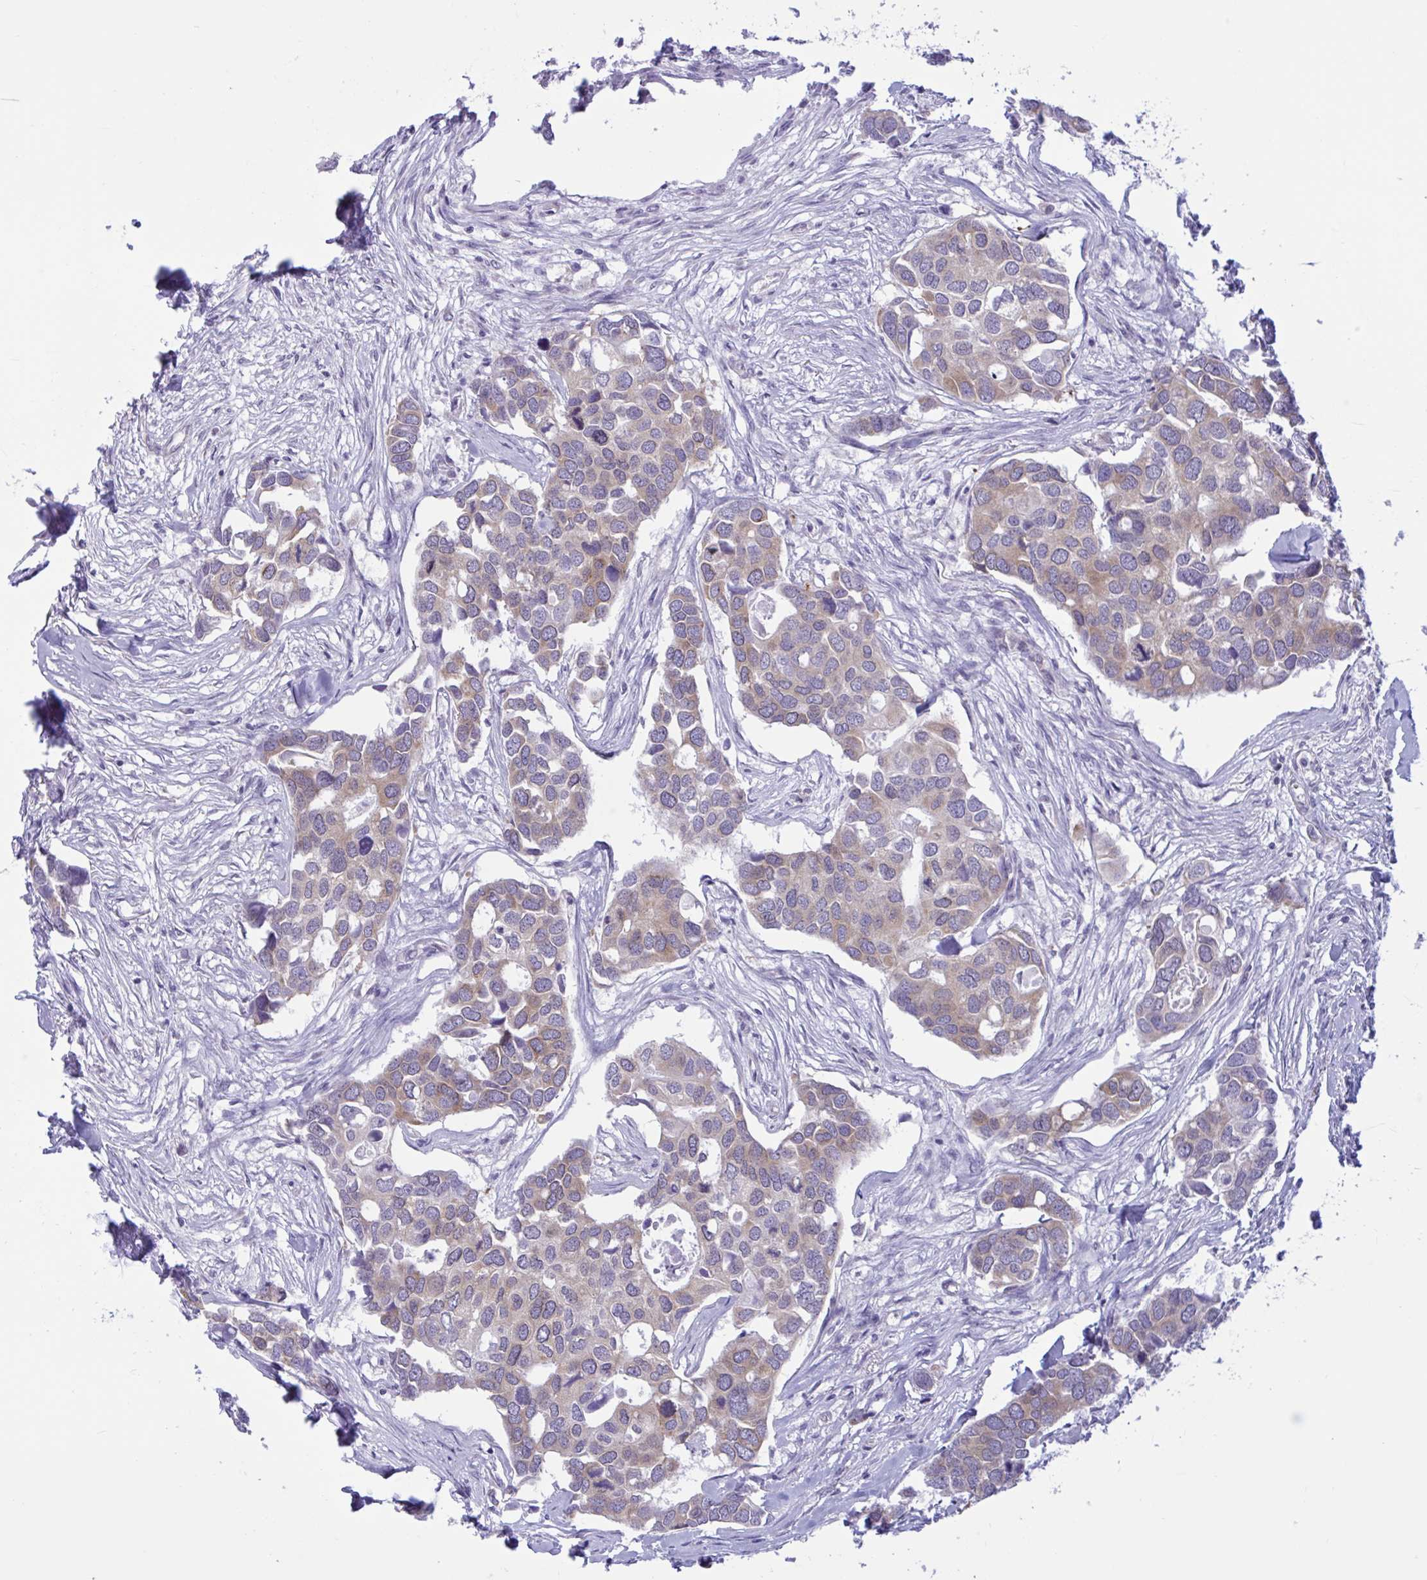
{"staining": {"intensity": "weak", "quantity": "25%-75%", "location": "cytoplasmic/membranous"}, "tissue": "breast cancer", "cell_type": "Tumor cells", "image_type": "cancer", "snomed": [{"axis": "morphology", "description": "Duct carcinoma"}, {"axis": "topography", "description": "Breast"}], "caption": "This is a photomicrograph of IHC staining of breast cancer, which shows weak positivity in the cytoplasmic/membranous of tumor cells.", "gene": "CAMLG", "patient": {"sex": "female", "age": 83}}